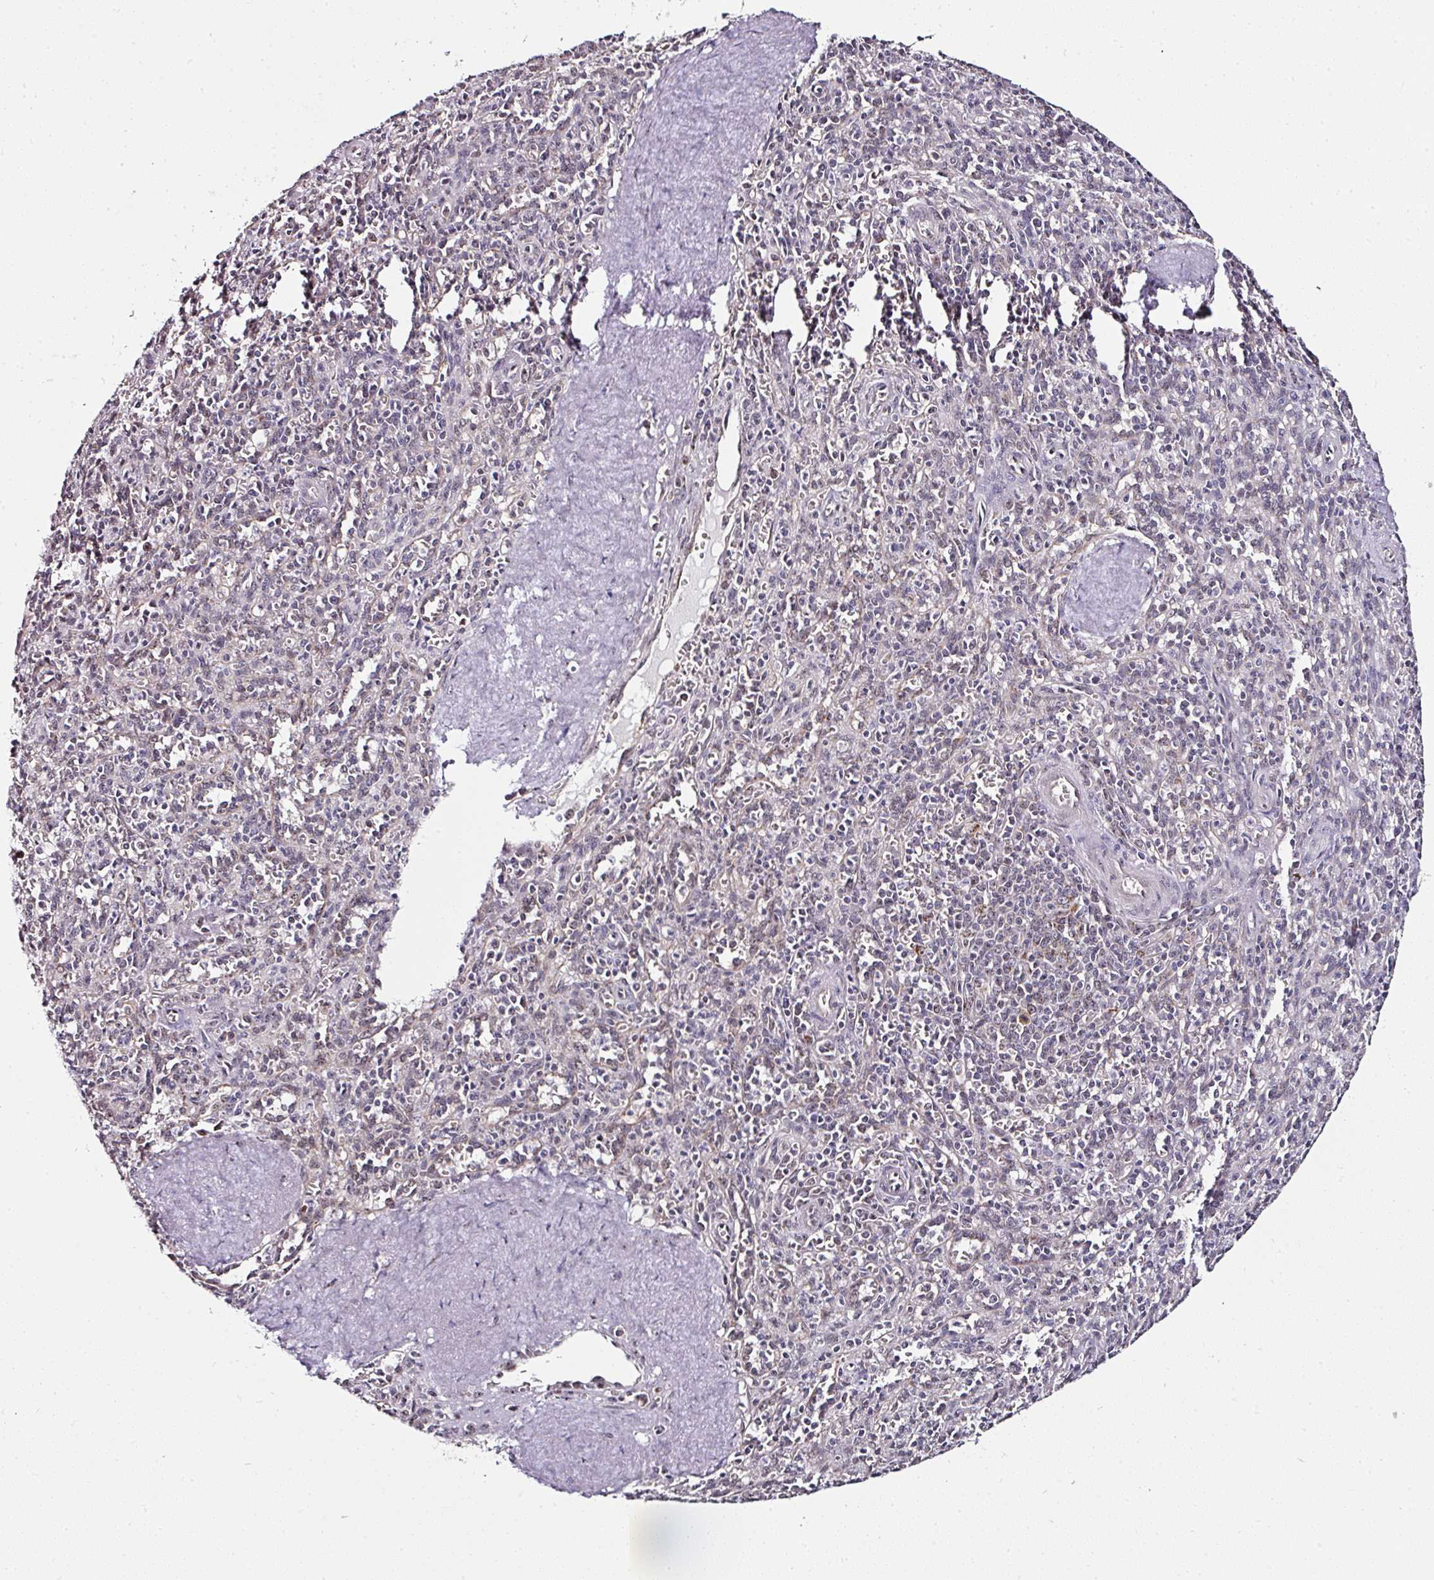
{"staining": {"intensity": "weak", "quantity": "<25%", "location": "nuclear"}, "tissue": "spleen", "cell_type": "Cells in red pulp", "image_type": "normal", "snomed": [{"axis": "morphology", "description": "Normal tissue, NOS"}, {"axis": "topography", "description": "Spleen"}], "caption": "Image shows no protein staining in cells in red pulp of benign spleen.", "gene": "NACC2", "patient": {"sex": "female", "age": 70}}